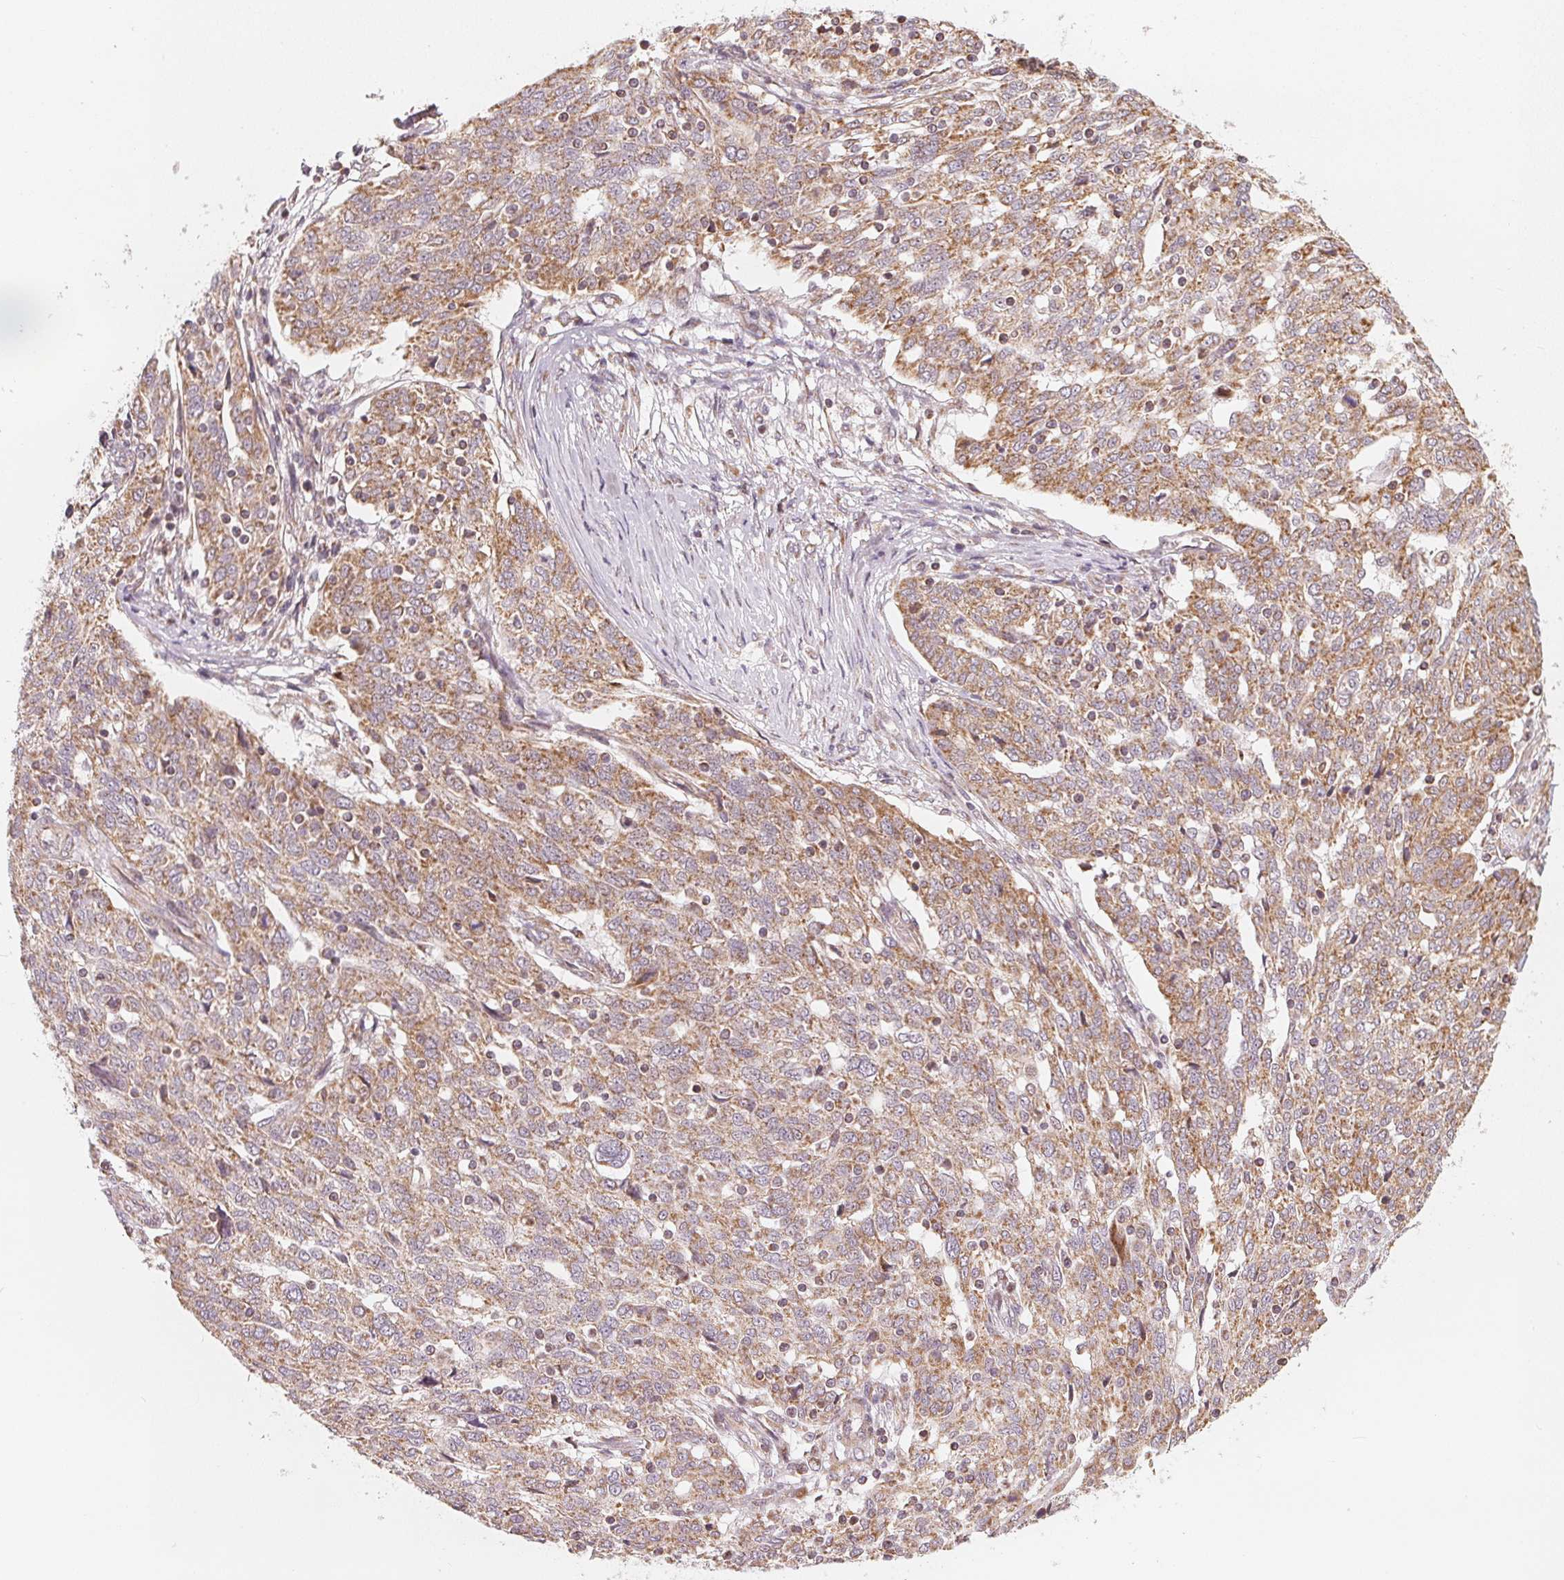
{"staining": {"intensity": "moderate", "quantity": ">75%", "location": "cytoplasmic/membranous"}, "tissue": "ovarian cancer", "cell_type": "Tumor cells", "image_type": "cancer", "snomed": [{"axis": "morphology", "description": "Cystadenocarcinoma, serous, NOS"}, {"axis": "topography", "description": "Ovary"}], "caption": "Moderate cytoplasmic/membranous positivity is appreciated in approximately >75% of tumor cells in serous cystadenocarcinoma (ovarian). (DAB IHC with brightfield microscopy, high magnification).", "gene": "MATCAP1", "patient": {"sex": "female", "age": 67}}